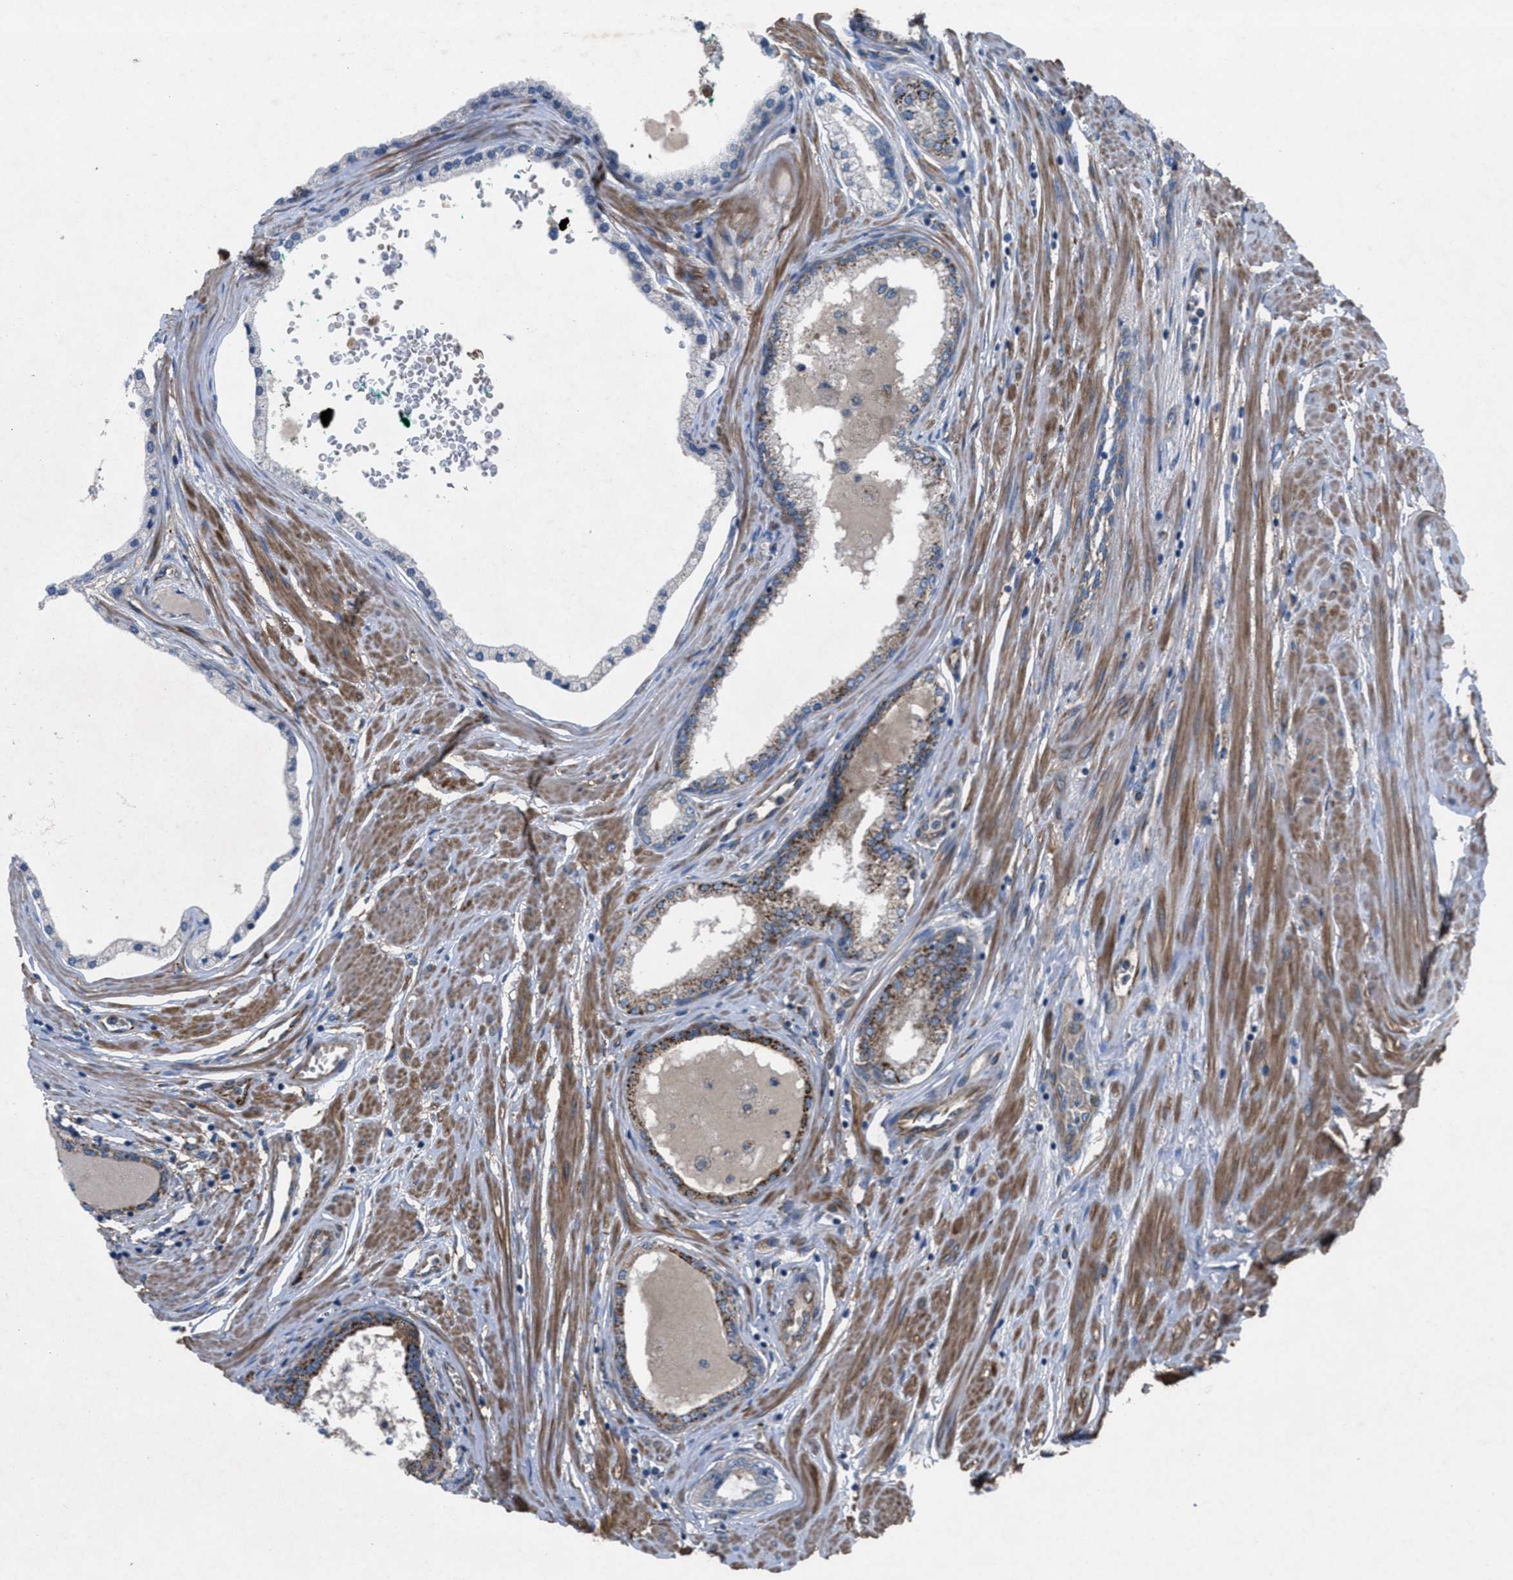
{"staining": {"intensity": "moderate", "quantity": "<25%", "location": "cytoplasmic/membranous"}, "tissue": "prostate cancer", "cell_type": "Tumor cells", "image_type": "cancer", "snomed": [{"axis": "morphology", "description": "Adenocarcinoma, Low grade"}, {"axis": "topography", "description": "Prostate"}], "caption": "Immunohistochemistry photomicrograph of prostate cancer (low-grade adenocarcinoma) stained for a protein (brown), which reveals low levels of moderate cytoplasmic/membranous staining in about <25% of tumor cells.", "gene": "SLC6A9", "patient": {"sex": "male", "age": 63}}